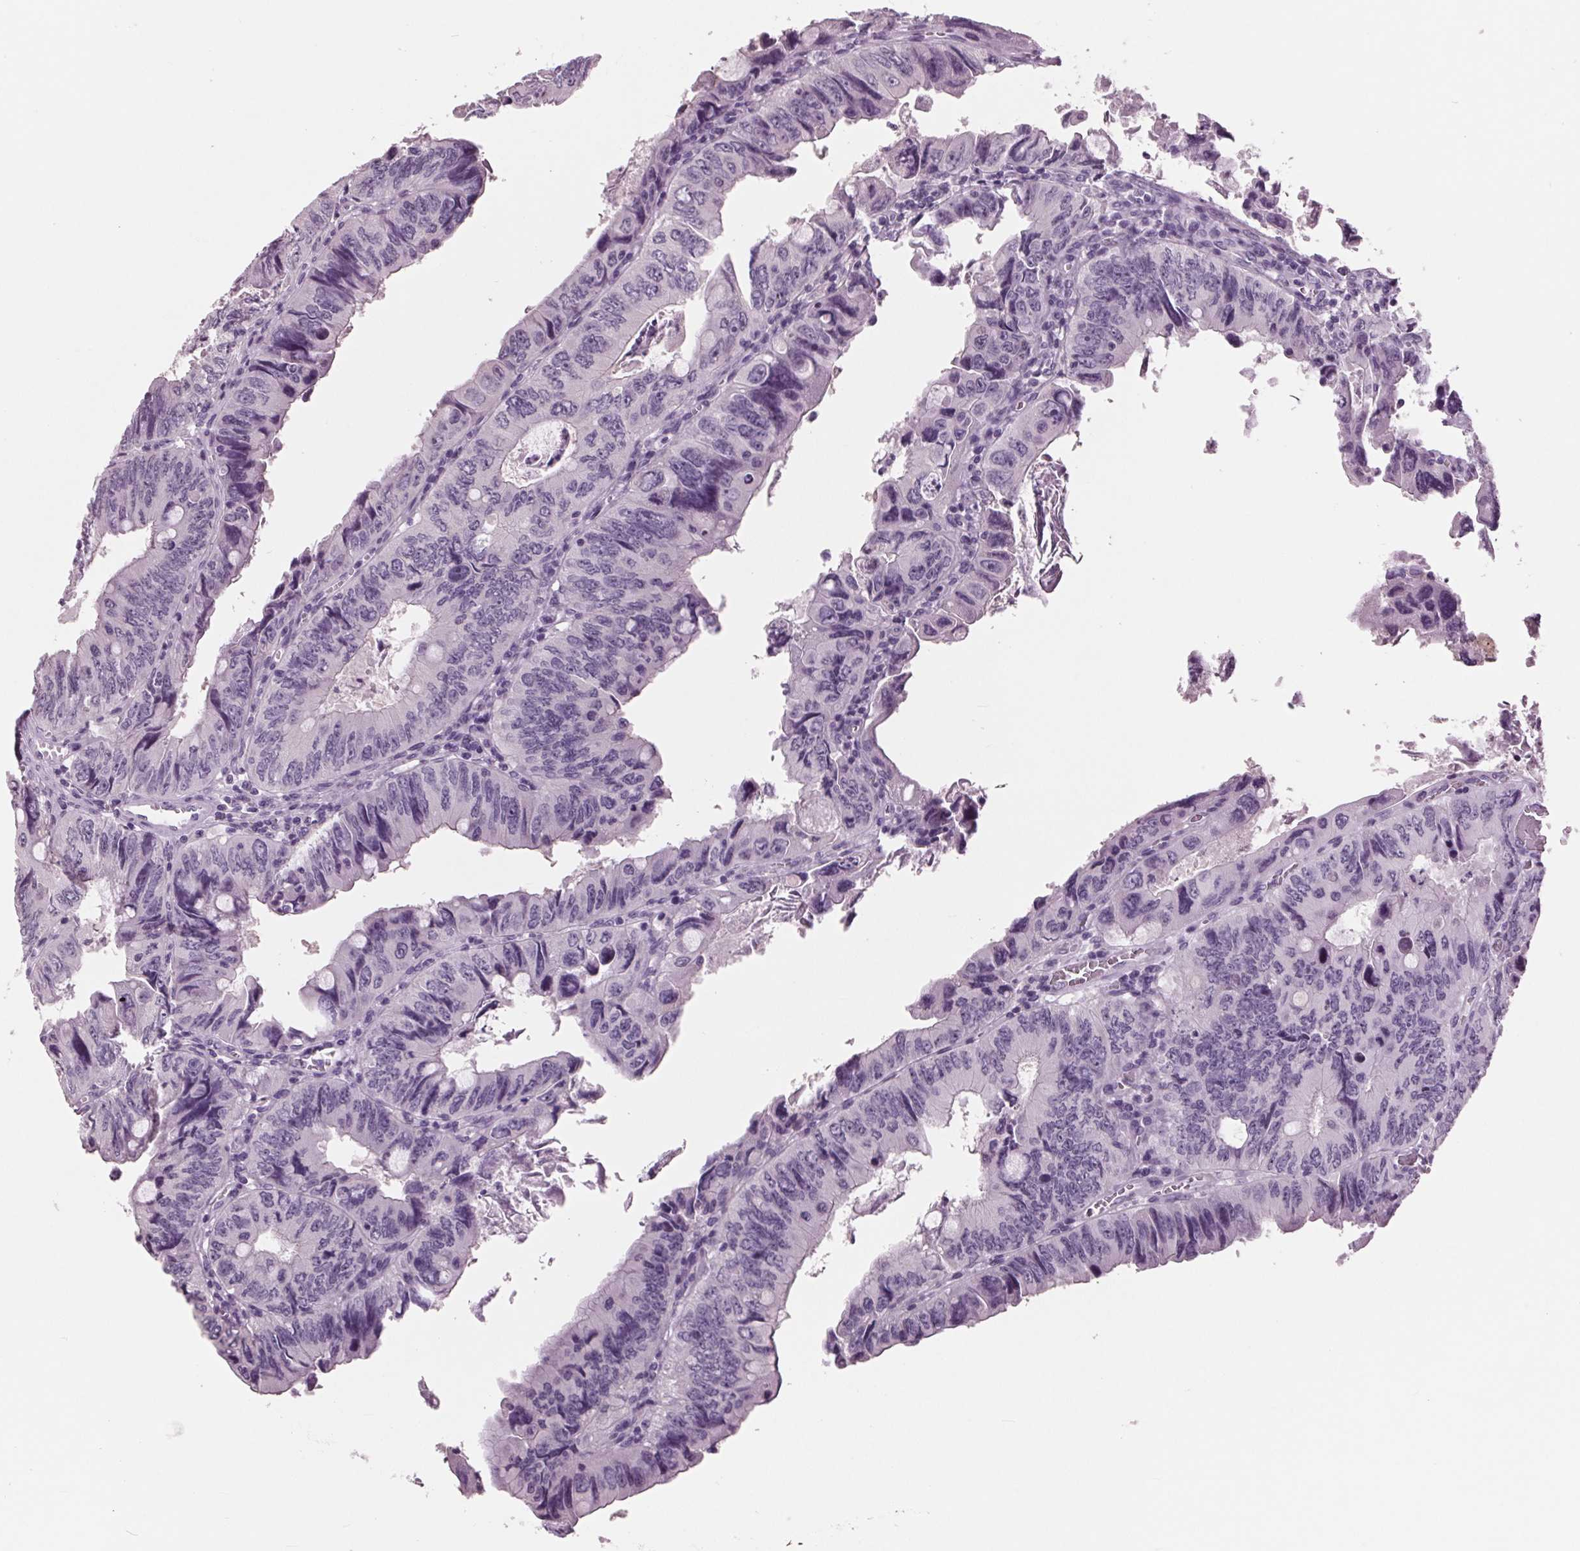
{"staining": {"intensity": "negative", "quantity": "none", "location": "none"}, "tissue": "colorectal cancer", "cell_type": "Tumor cells", "image_type": "cancer", "snomed": [{"axis": "morphology", "description": "Adenocarcinoma, NOS"}, {"axis": "topography", "description": "Colon"}], "caption": "This is an IHC histopathology image of human adenocarcinoma (colorectal). There is no positivity in tumor cells.", "gene": "AMBP", "patient": {"sex": "female", "age": 84}}